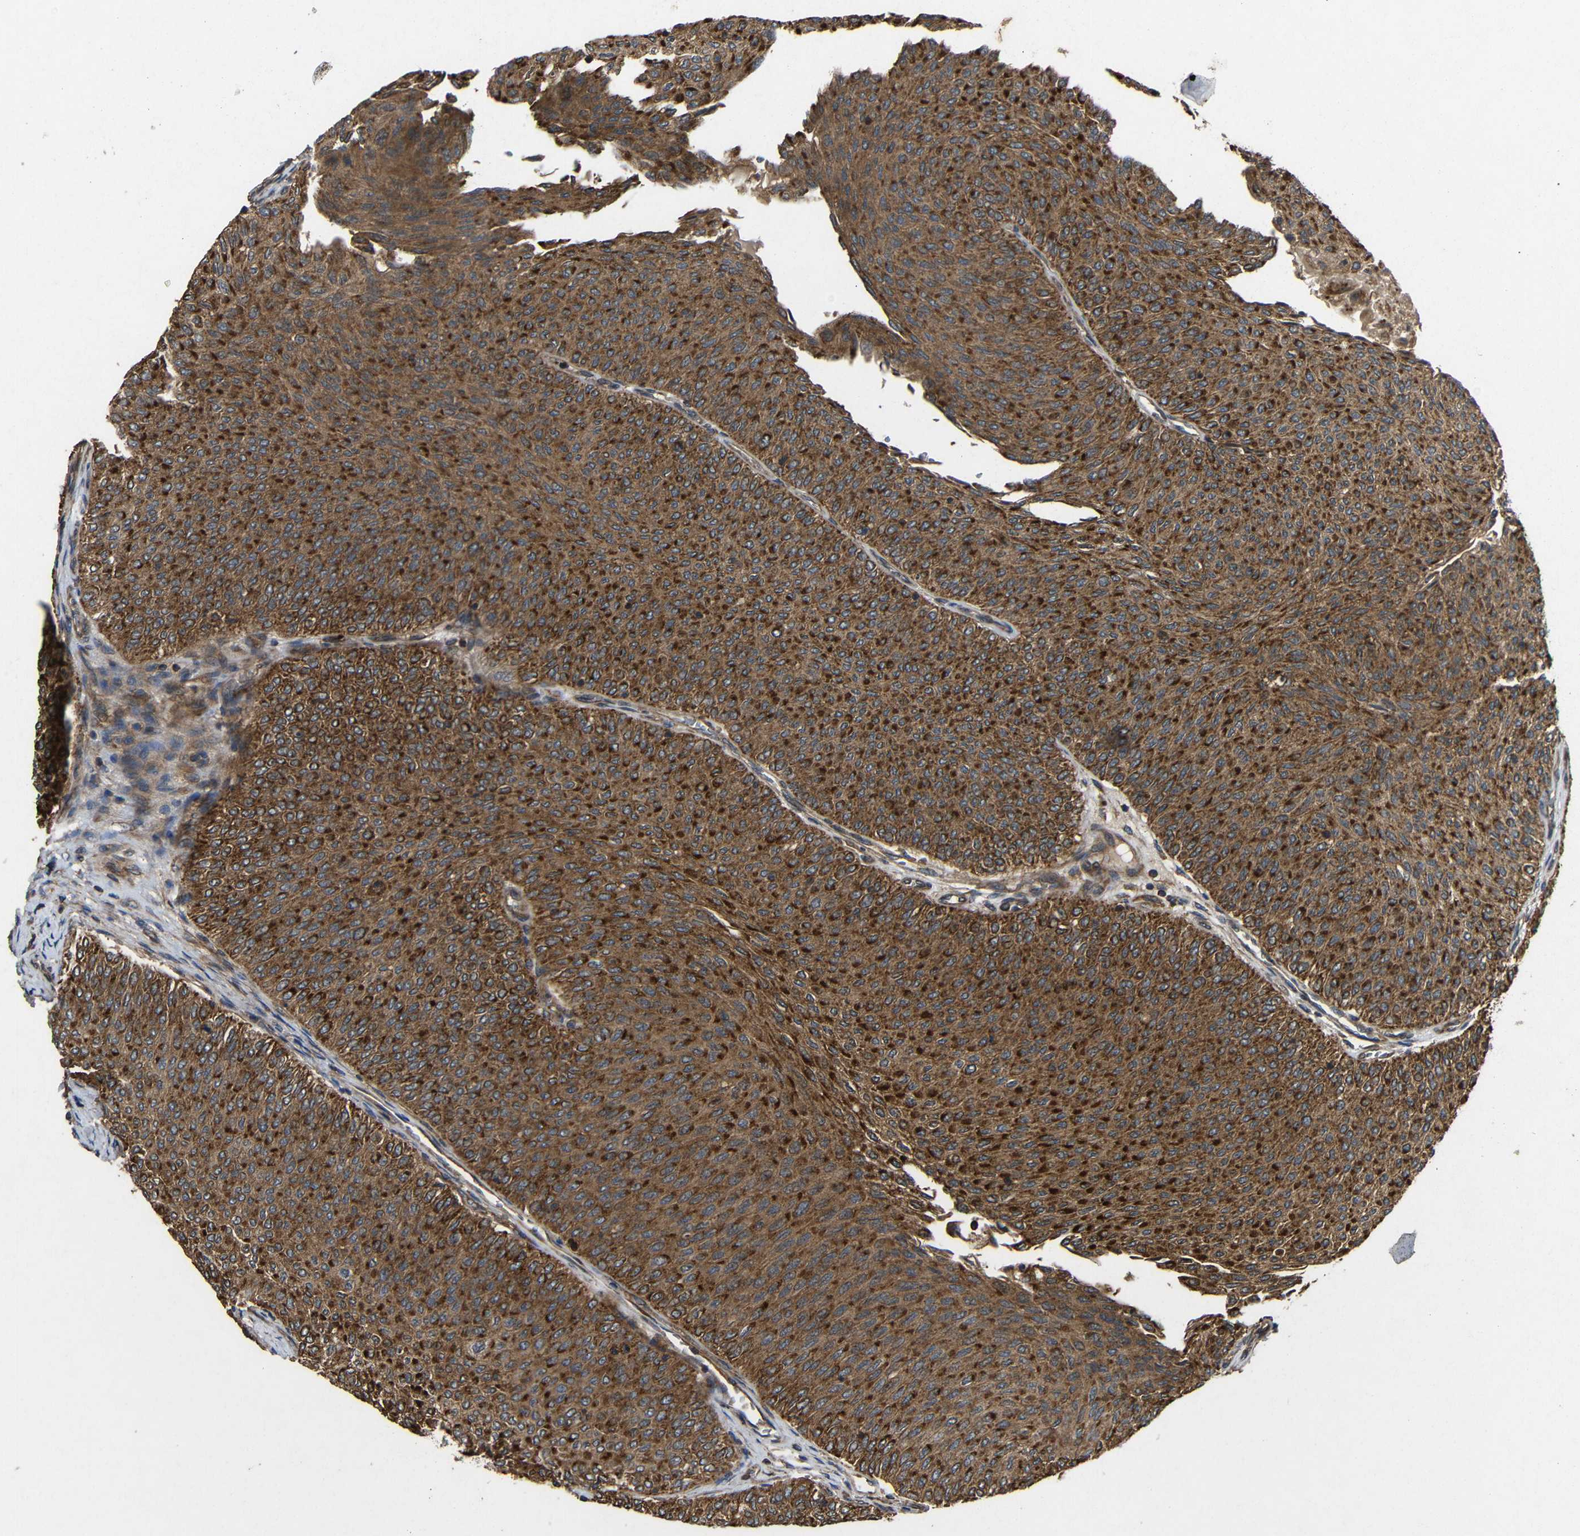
{"staining": {"intensity": "strong", "quantity": ">75%", "location": "cytoplasmic/membranous"}, "tissue": "urothelial cancer", "cell_type": "Tumor cells", "image_type": "cancer", "snomed": [{"axis": "morphology", "description": "Urothelial carcinoma, Low grade"}, {"axis": "topography", "description": "Urinary bladder"}], "caption": "There is high levels of strong cytoplasmic/membranous staining in tumor cells of urothelial cancer, as demonstrated by immunohistochemical staining (brown color).", "gene": "EIF2S1", "patient": {"sex": "male", "age": 78}}